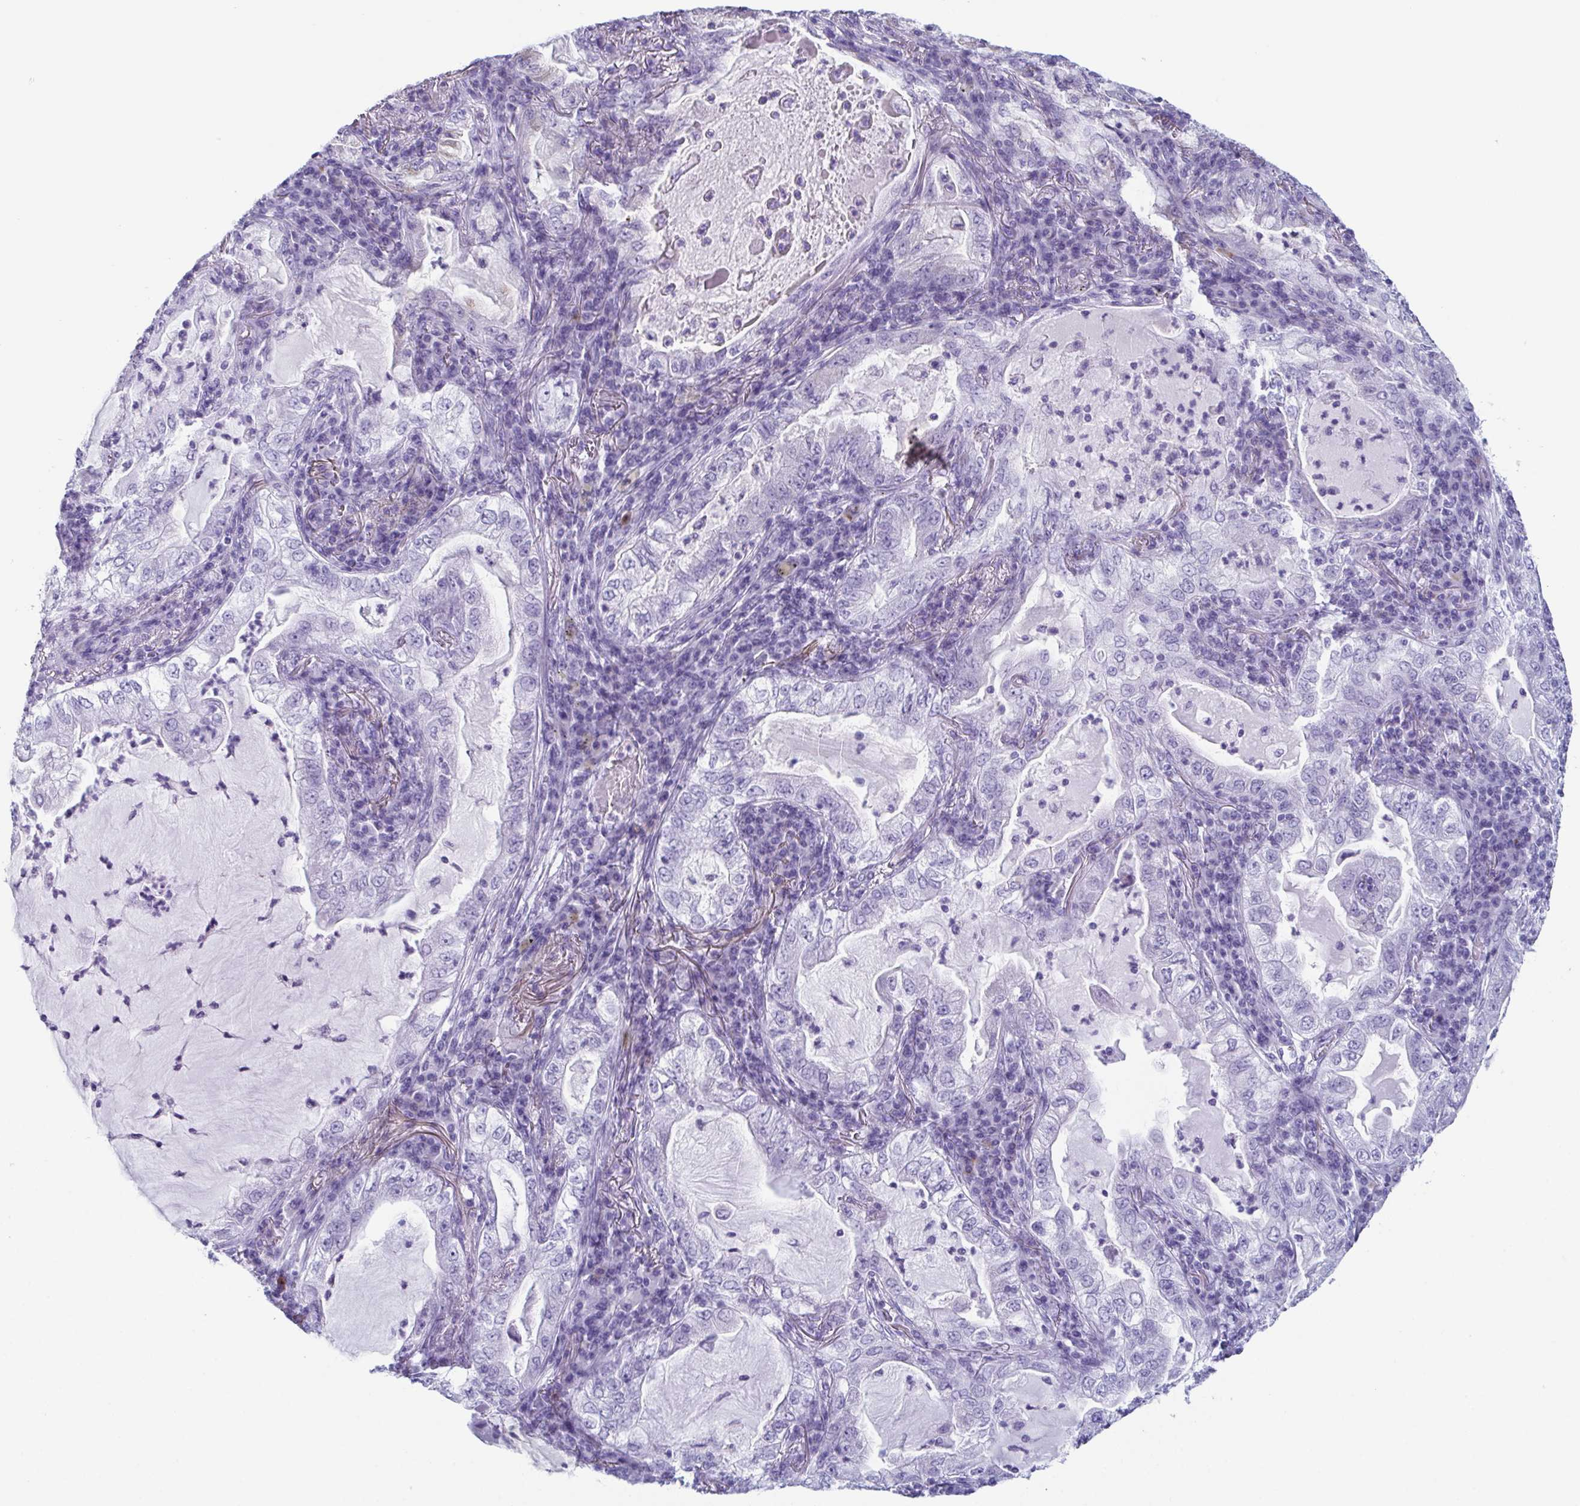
{"staining": {"intensity": "negative", "quantity": "none", "location": "none"}, "tissue": "lung cancer", "cell_type": "Tumor cells", "image_type": "cancer", "snomed": [{"axis": "morphology", "description": "Adenocarcinoma, NOS"}, {"axis": "topography", "description": "Lung"}], "caption": "Lung cancer (adenocarcinoma) stained for a protein using immunohistochemistry (IHC) demonstrates no positivity tumor cells.", "gene": "ENKUR", "patient": {"sex": "female", "age": 73}}